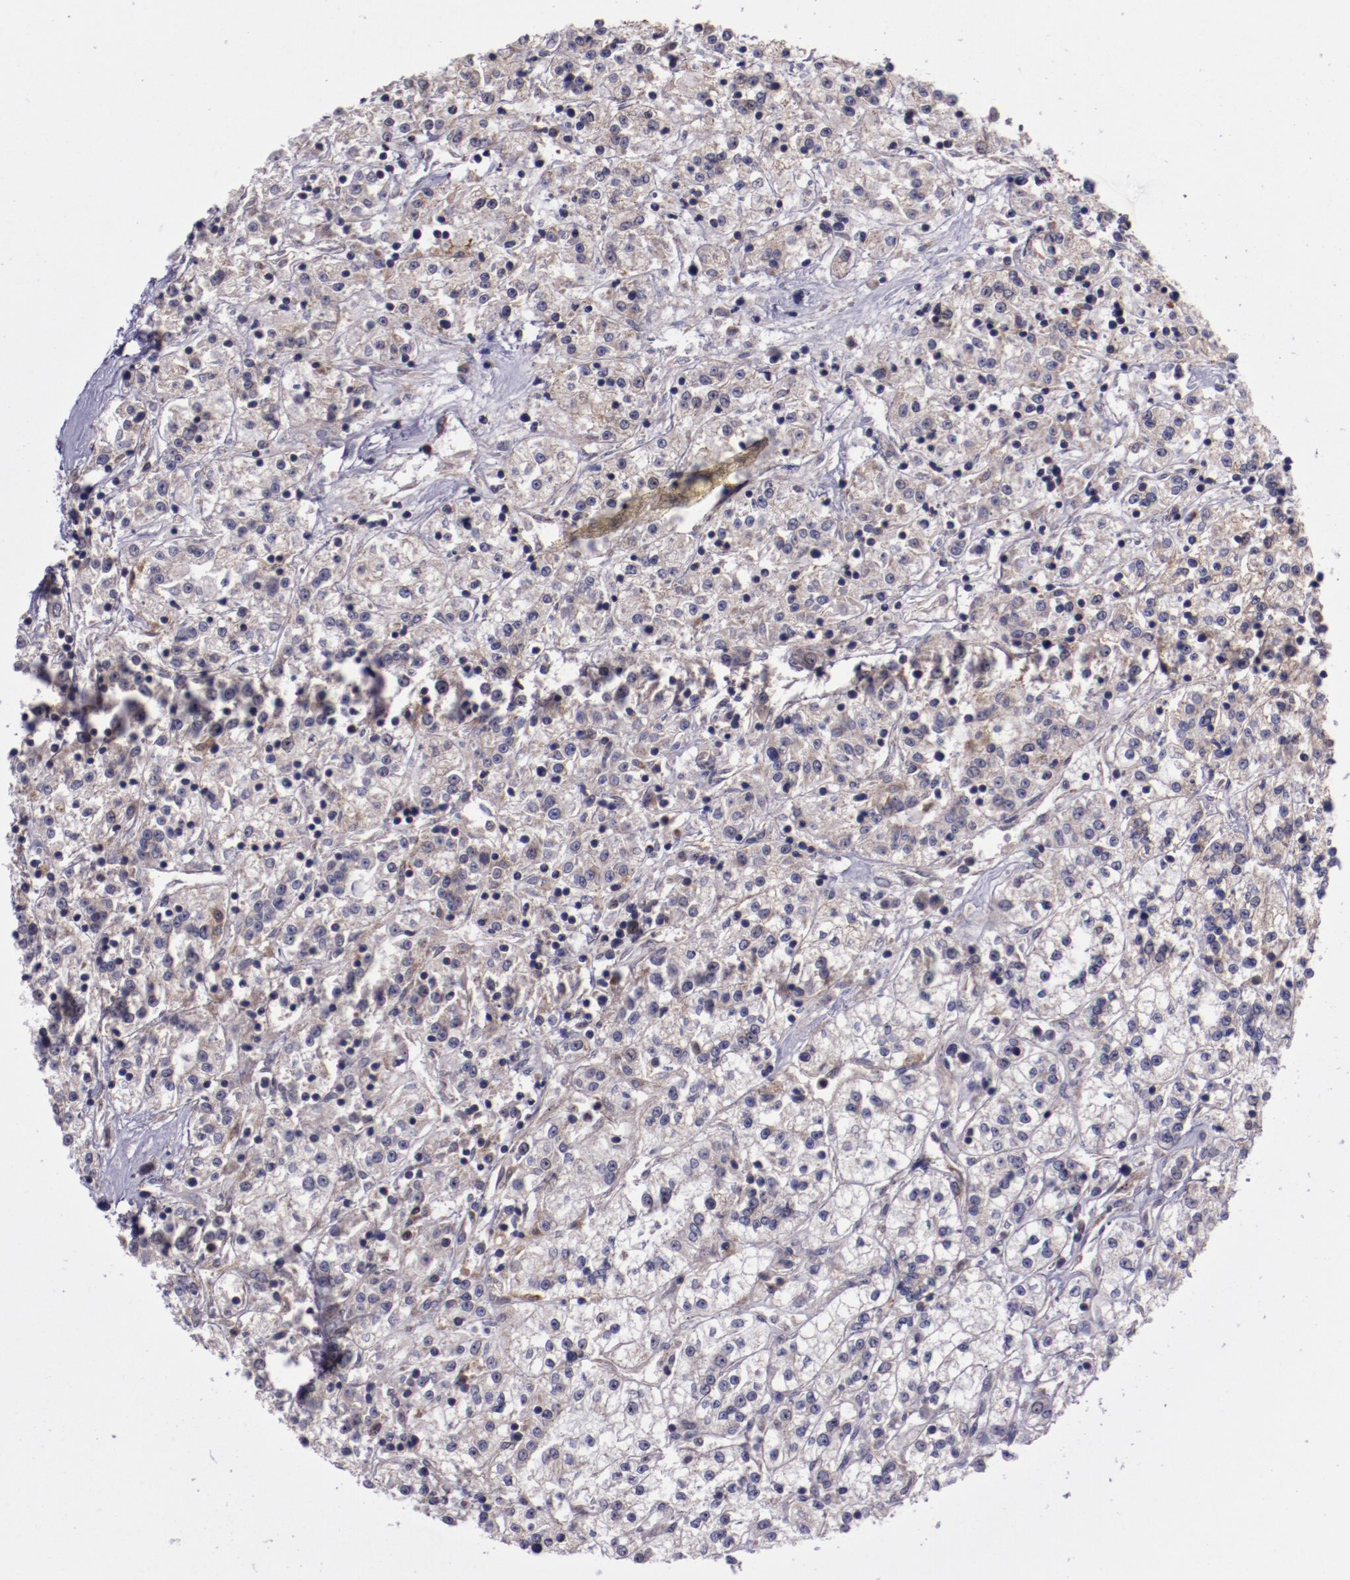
{"staining": {"intensity": "weak", "quantity": ">75%", "location": "cytoplasmic/membranous"}, "tissue": "renal cancer", "cell_type": "Tumor cells", "image_type": "cancer", "snomed": [{"axis": "morphology", "description": "Adenocarcinoma, NOS"}, {"axis": "topography", "description": "Kidney"}], "caption": "Protein staining demonstrates weak cytoplasmic/membranous staining in about >75% of tumor cells in renal cancer (adenocarcinoma).", "gene": "LONP1", "patient": {"sex": "female", "age": 76}}